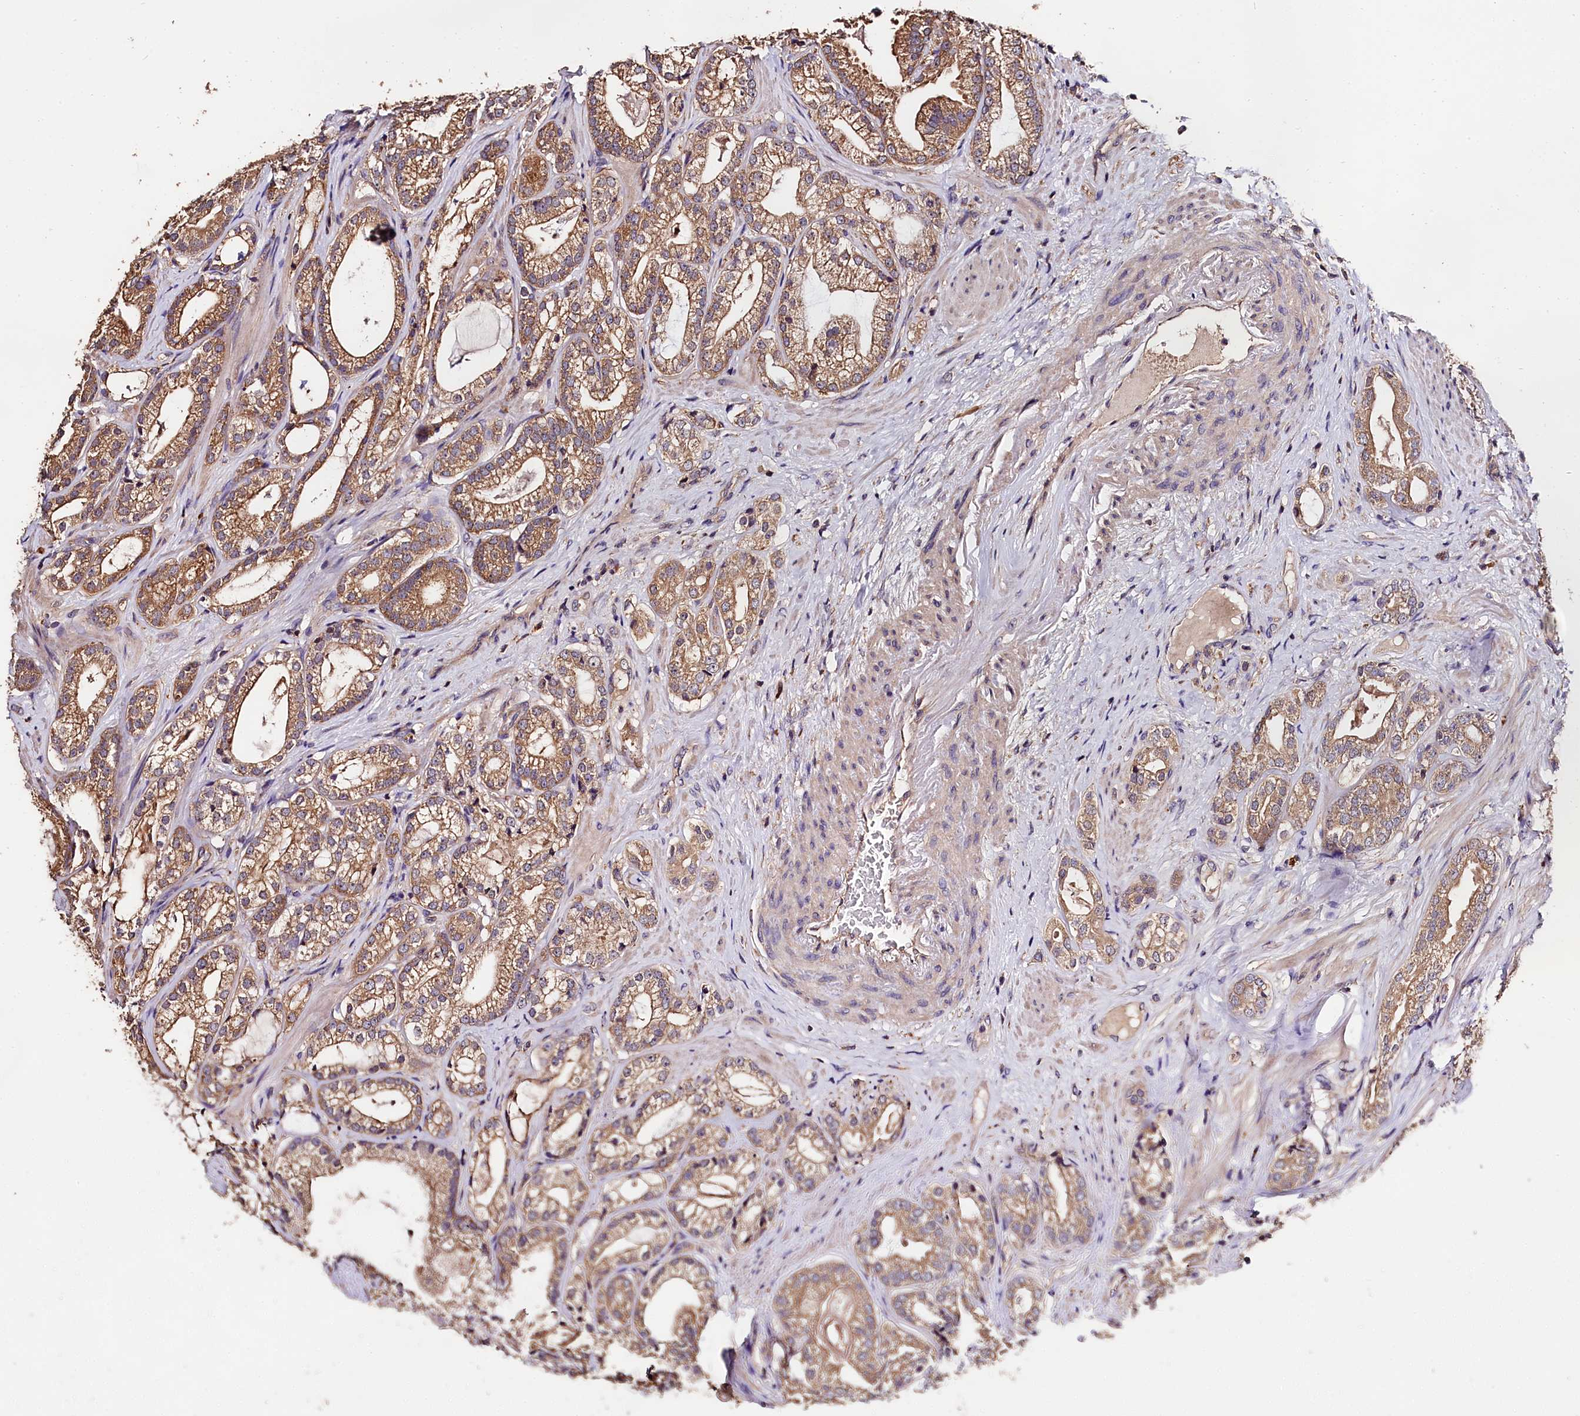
{"staining": {"intensity": "moderate", "quantity": ">75%", "location": "cytoplasmic/membranous"}, "tissue": "prostate cancer", "cell_type": "Tumor cells", "image_type": "cancer", "snomed": [{"axis": "morphology", "description": "Adenocarcinoma, High grade"}, {"axis": "topography", "description": "Prostate"}], "caption": "This photomicrograph reveals immunohistochemistry staining of human high-grade adenocarcinoma (prostate), with medium moderate cytoplasmic/membranous staining in about >75% of tumor cells.", "gene": "OAS3", "patient": {"sex": "male", "age": 60}}